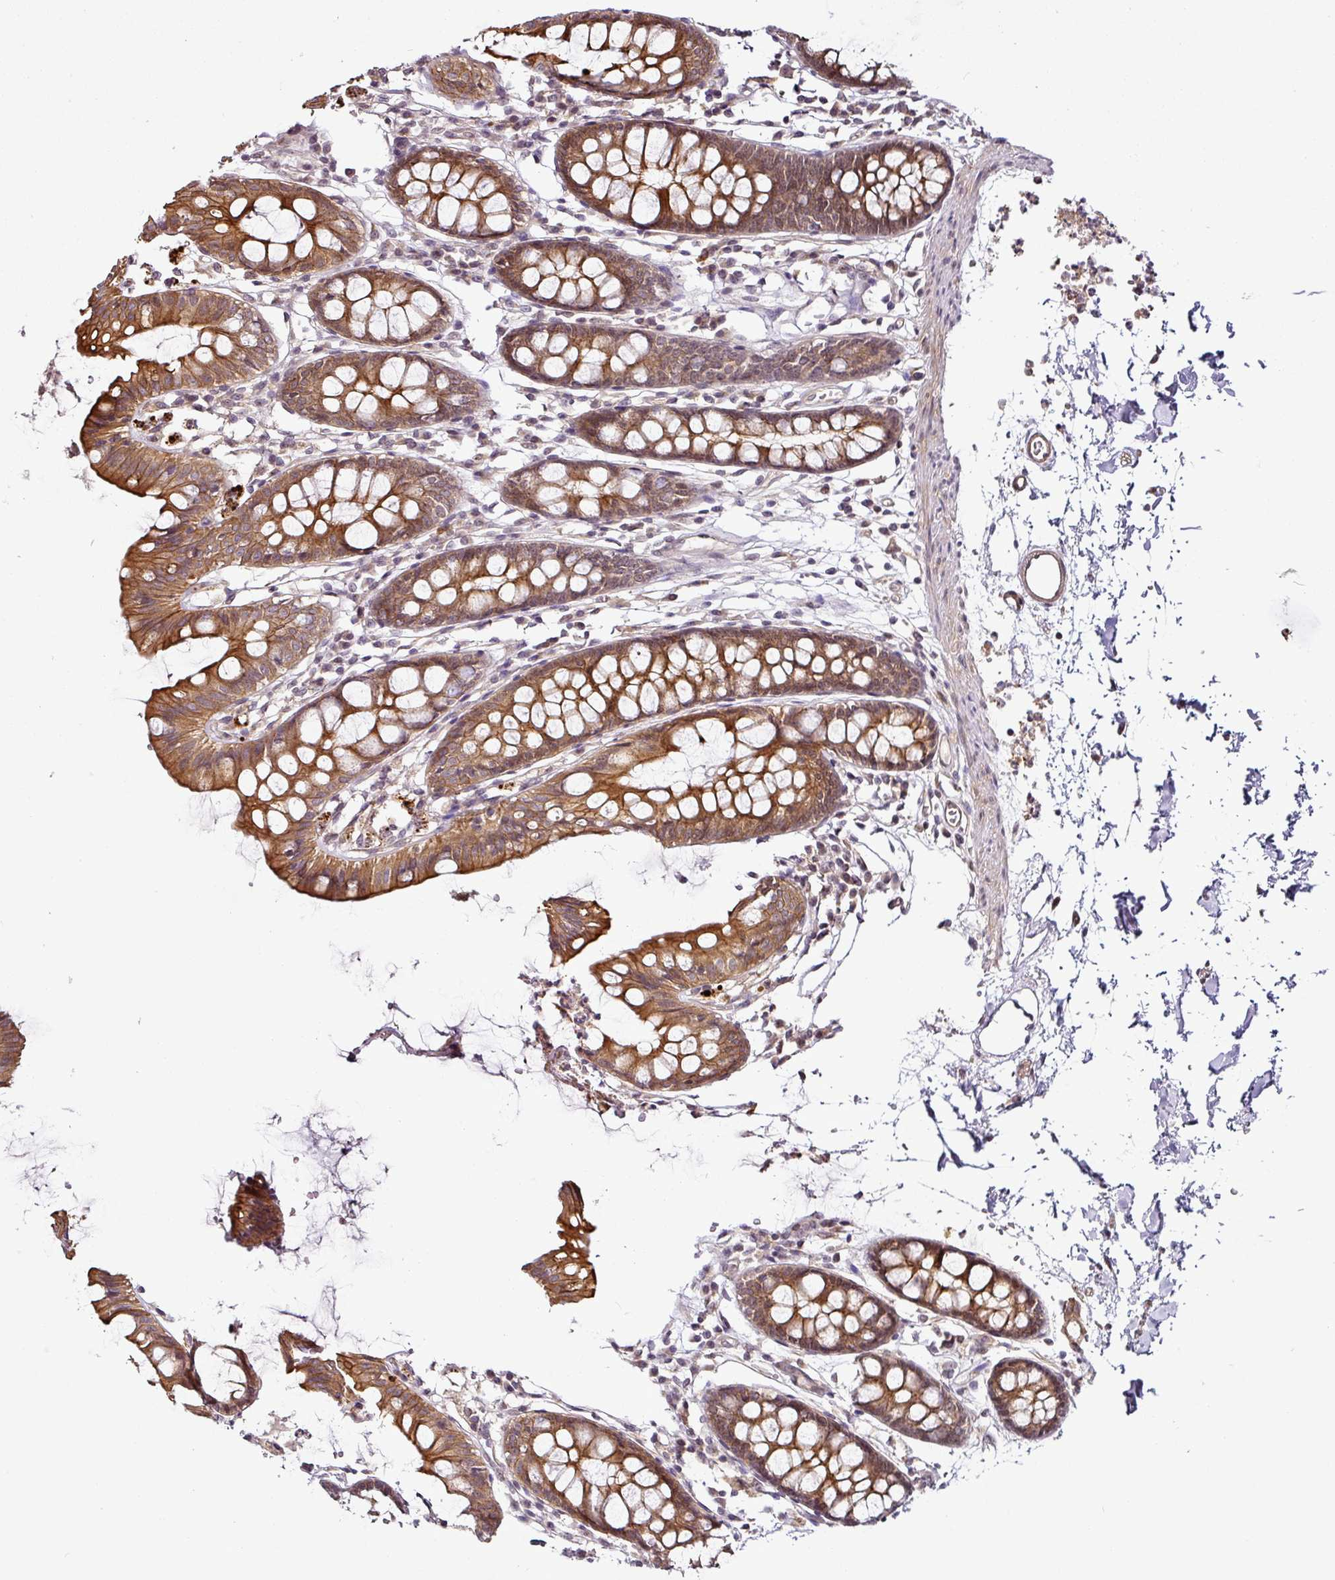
{"staining": {"intensity": "moderate", "quantity": ">75%", "location": "cytoplasmic/membranous"}, "tissue": "colon", "cell_type": "Endothelial cells", "image_type": "normal", "snomed": [{"axis": "morphology", "description": "Normal tissue, NOS"}, {"axis": "topography", "description": "Colon"}], "caption": "Immunohistochemistry (IHC) staining of benign colon, which exhibits medium levels of moderate cytoplasmic/membranous staining in approximately >75% of endothelial cells indicating moderate cytoplasmic/membranous protein expression. The staining was performed using DAB (brown) for protein detection and nuclei were counterstained in hematoxylin (blue).", "gene": "DCAF13", "patient": {"sex": "female", "age": 84}}